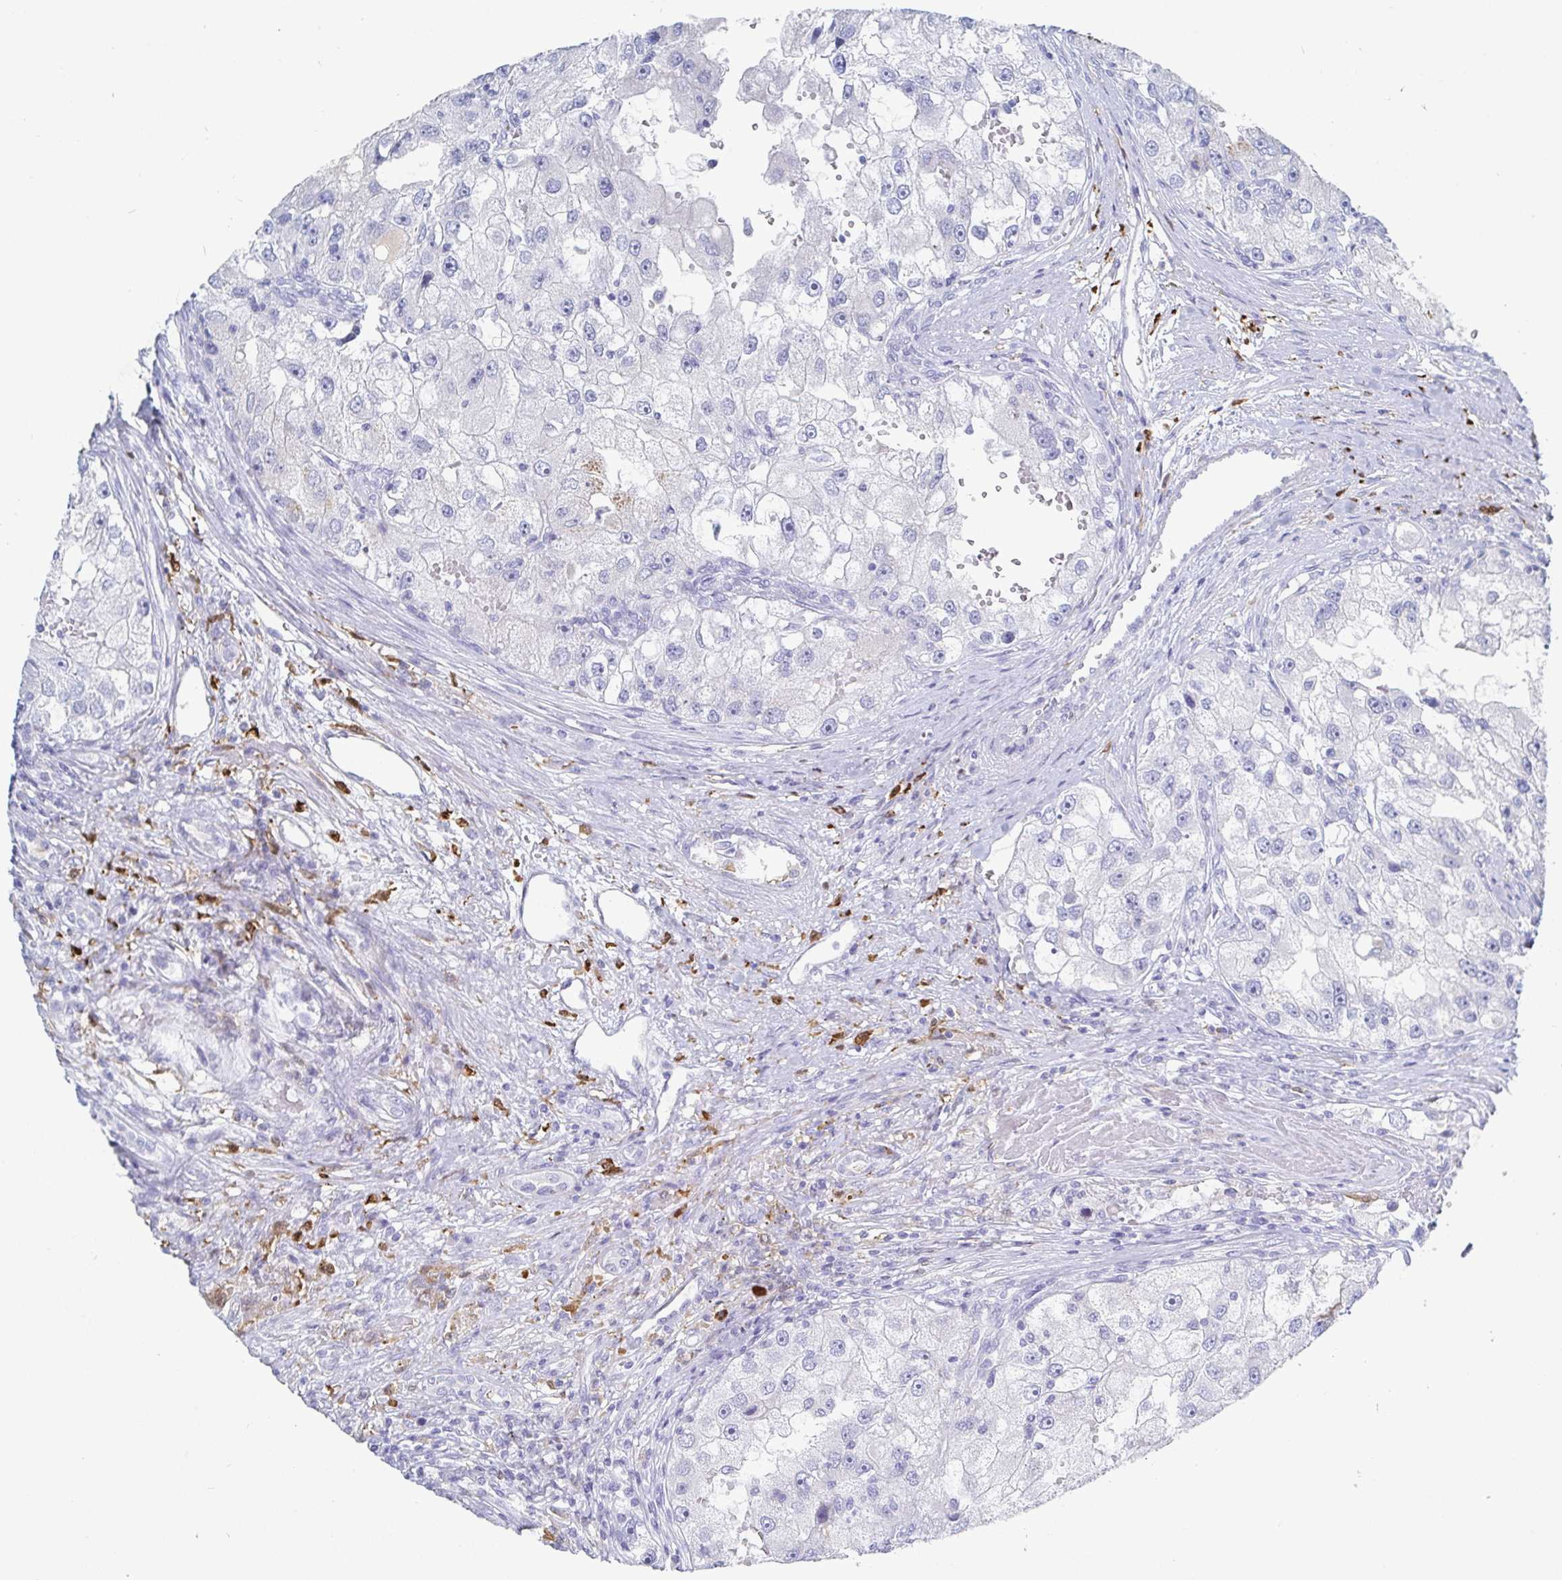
{"staining": {"intensity": "negative", "quantity": "none", "location": "none"}, "tissue": "renal cancer", "cell_type": "Tumor cells", "image_type": "cancer", "snomed": [{"axis": "morphology", "description": "Adenocarcinoma, NOS"}, {"axis": "topography", "description": "Kidney"}], "caption": "There is no significant expression in tumor cells of renal cancer (adenocarcinoma).", "gene": "OR2A4", "patient": {"sex": "male", "age": 63}}